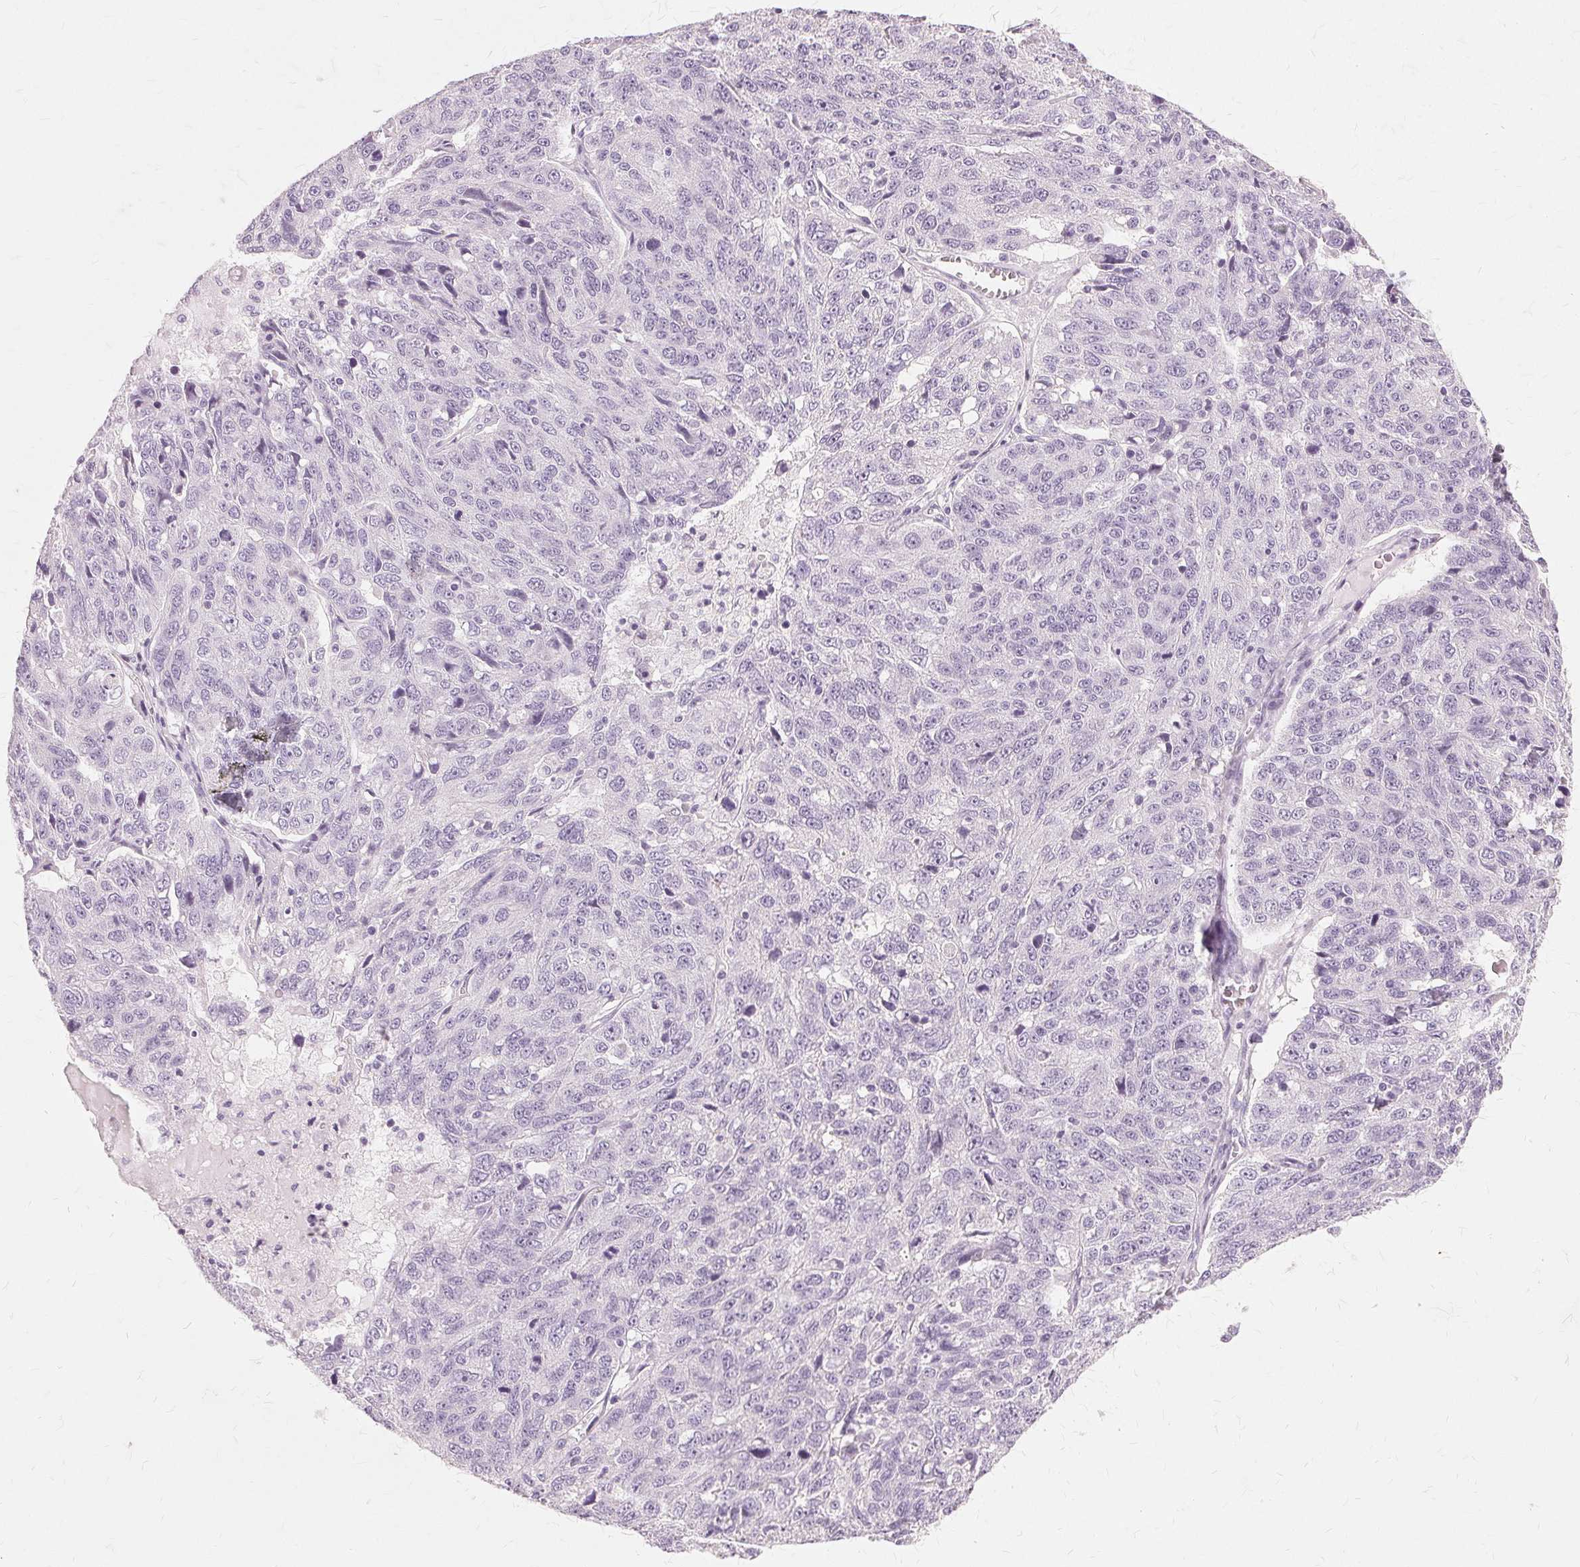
{"staining": {"intensity": "negative", "quantity": "none", "location": "none"}, "tissue": "ovarian cancer", "cell_type": "Tumor cells", "image_type": "cancer", "snomed": [{"axis": "morphology", "description": "Cystadenocarcinoma, serous, NOS"}, {"axis": "topography", "description": "Ovary"}], "caption": "This is a micrograph of immunohistochemistry staining of ovarian cancer (serous cystadenocarcinoma), which shows no staining in tumor cells. Brightfield microscopy of immunohistochemistry (IHC) stained with DAB (3,3'-diaminobenzidine) (brown) and hematoxylin (blue), captured at high magnification.", "gene": "SLC45A3", "patient": {"sex": "female", "age": 71}}